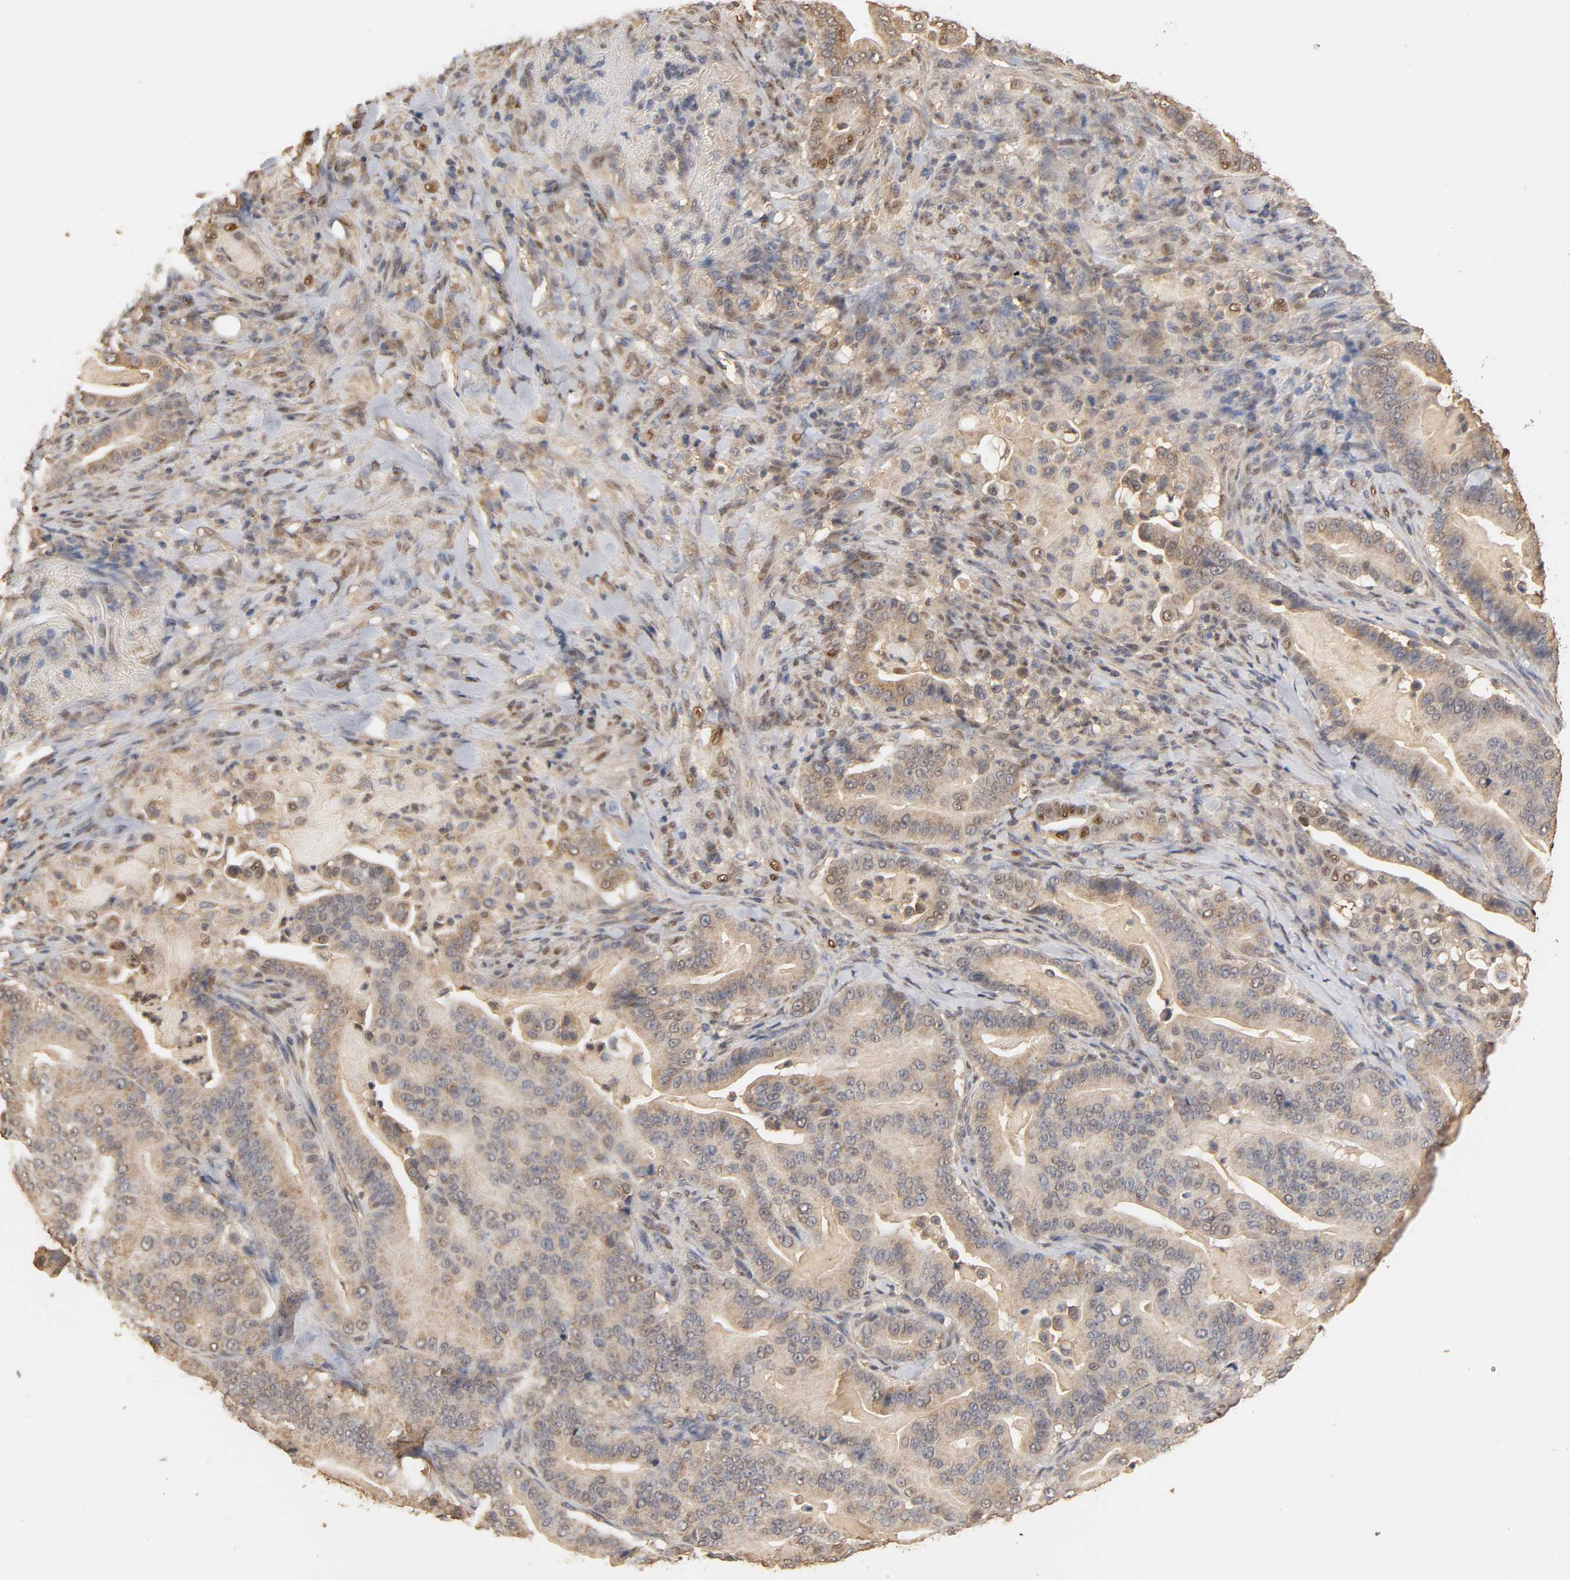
{"staining": {"intensity": "weak", "quantity": ">75%", "location": "cytoplasmic/membranous"}, "tissue": "pancreatic cancer", "cell_type": "Tumor cells", "image_type": "cancer", "snomed": [{"axis": "morphology", "description": "Adenocarcinoma, NOS"}, {"axis": "topography", "description": "Pancreas"}], "caption": "Immunohistochemical staining of human pancreatic cancer (adenocarcinoma) reveals low levels of weak cytoplasmic/membranous protein staining in about >75% of tumor cells. (DAB = brown stain, brightfield microscopy at high magnification).", "gene": "PKN1", "patient": {"sex": "male", "age": 63}}